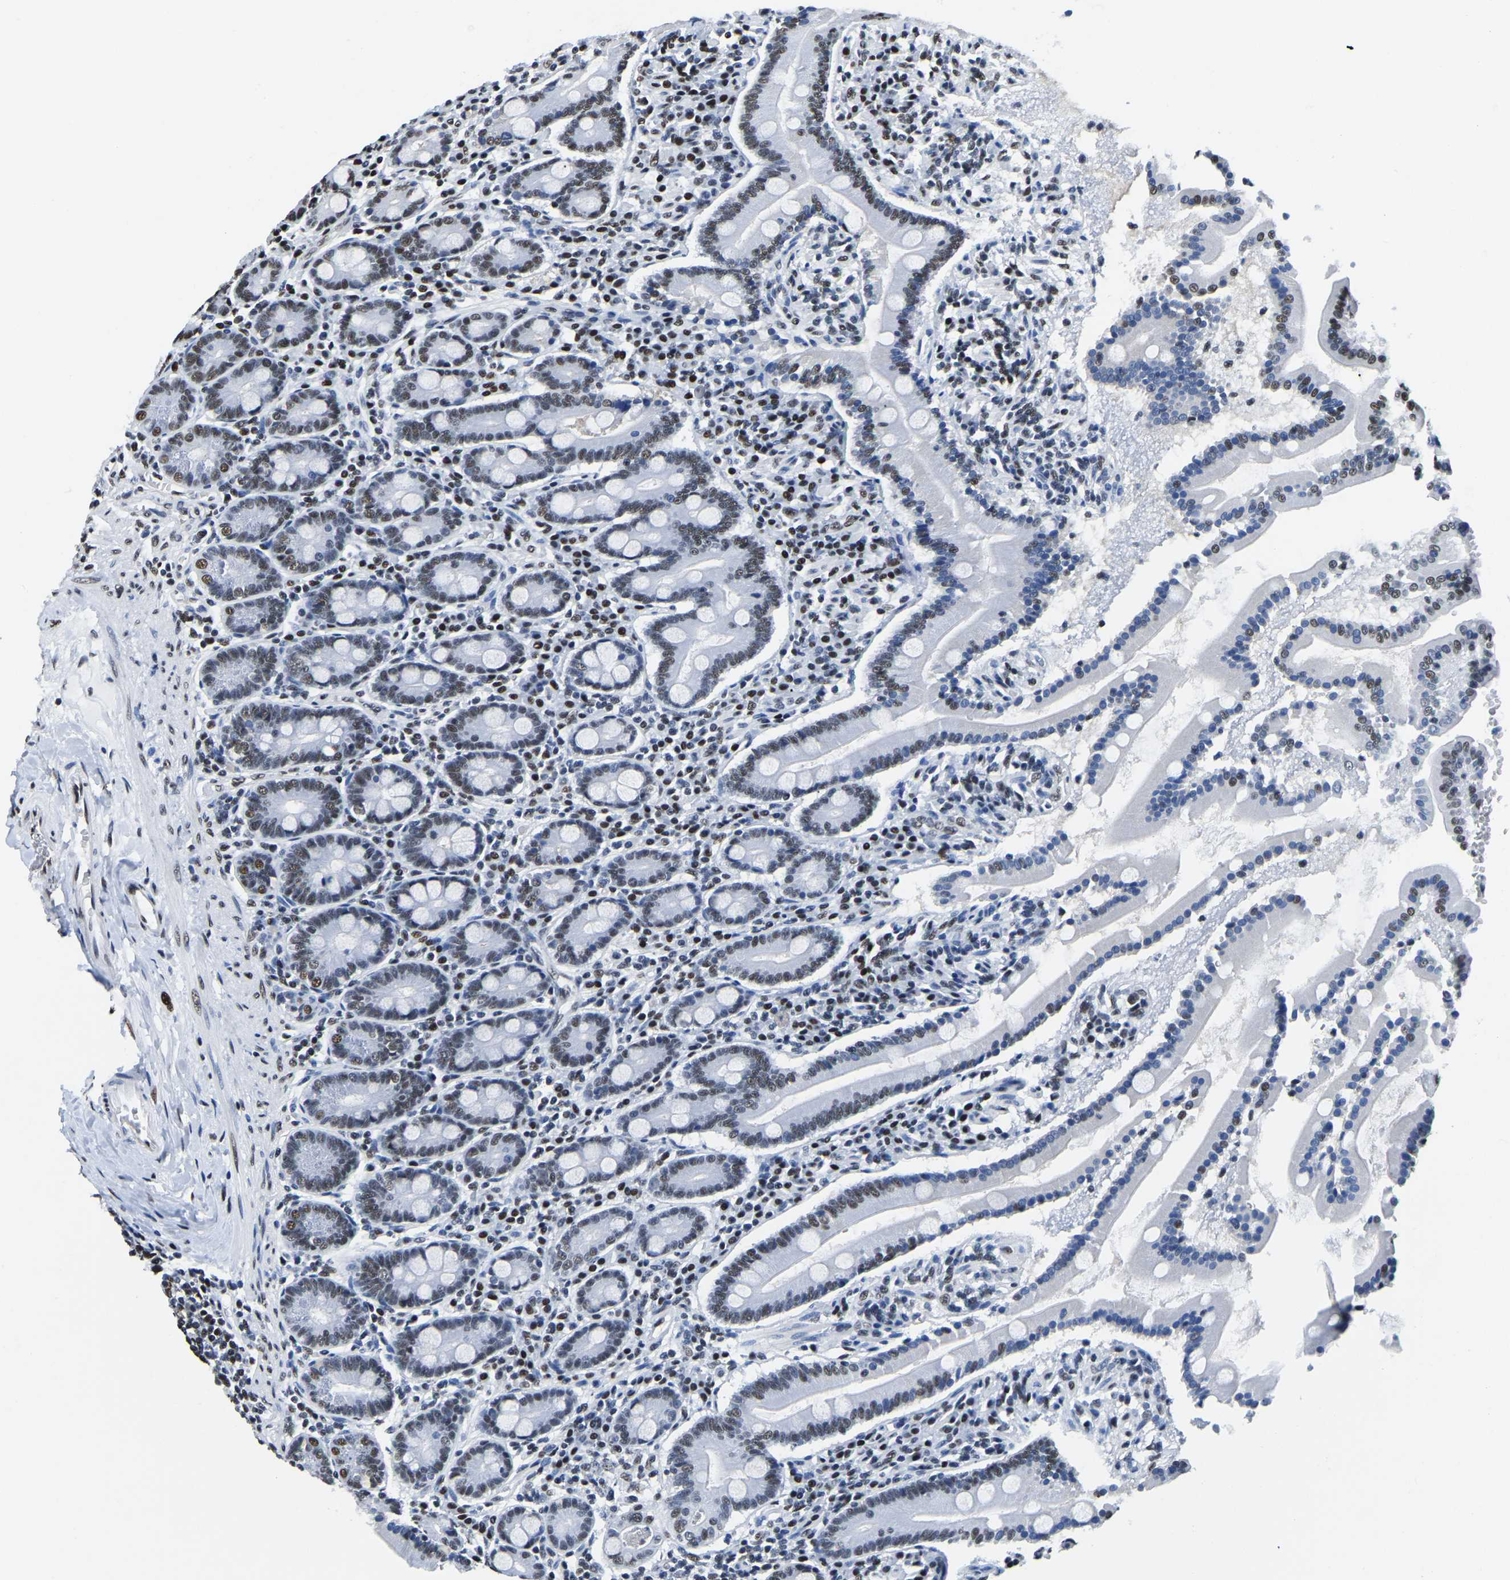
{"staining": {"intensity": "moderate", "quantity": ">75%", "location": "nuclear"}, "tissue": "duodenum", "cell_type": "Glandular cells", "image_type": "normal", "snomed": [{"axis": "morphology", "description": "Normal tissue, NOS"}, {"axis": "topography", "description": "Duodenum"}], "caption": "Glandular cells demonstrate moderate nuclear expression in about >75% of cells in normal duodenum.", "gene": "UBA1", "patient": {"sex": "male", "age": 50}}